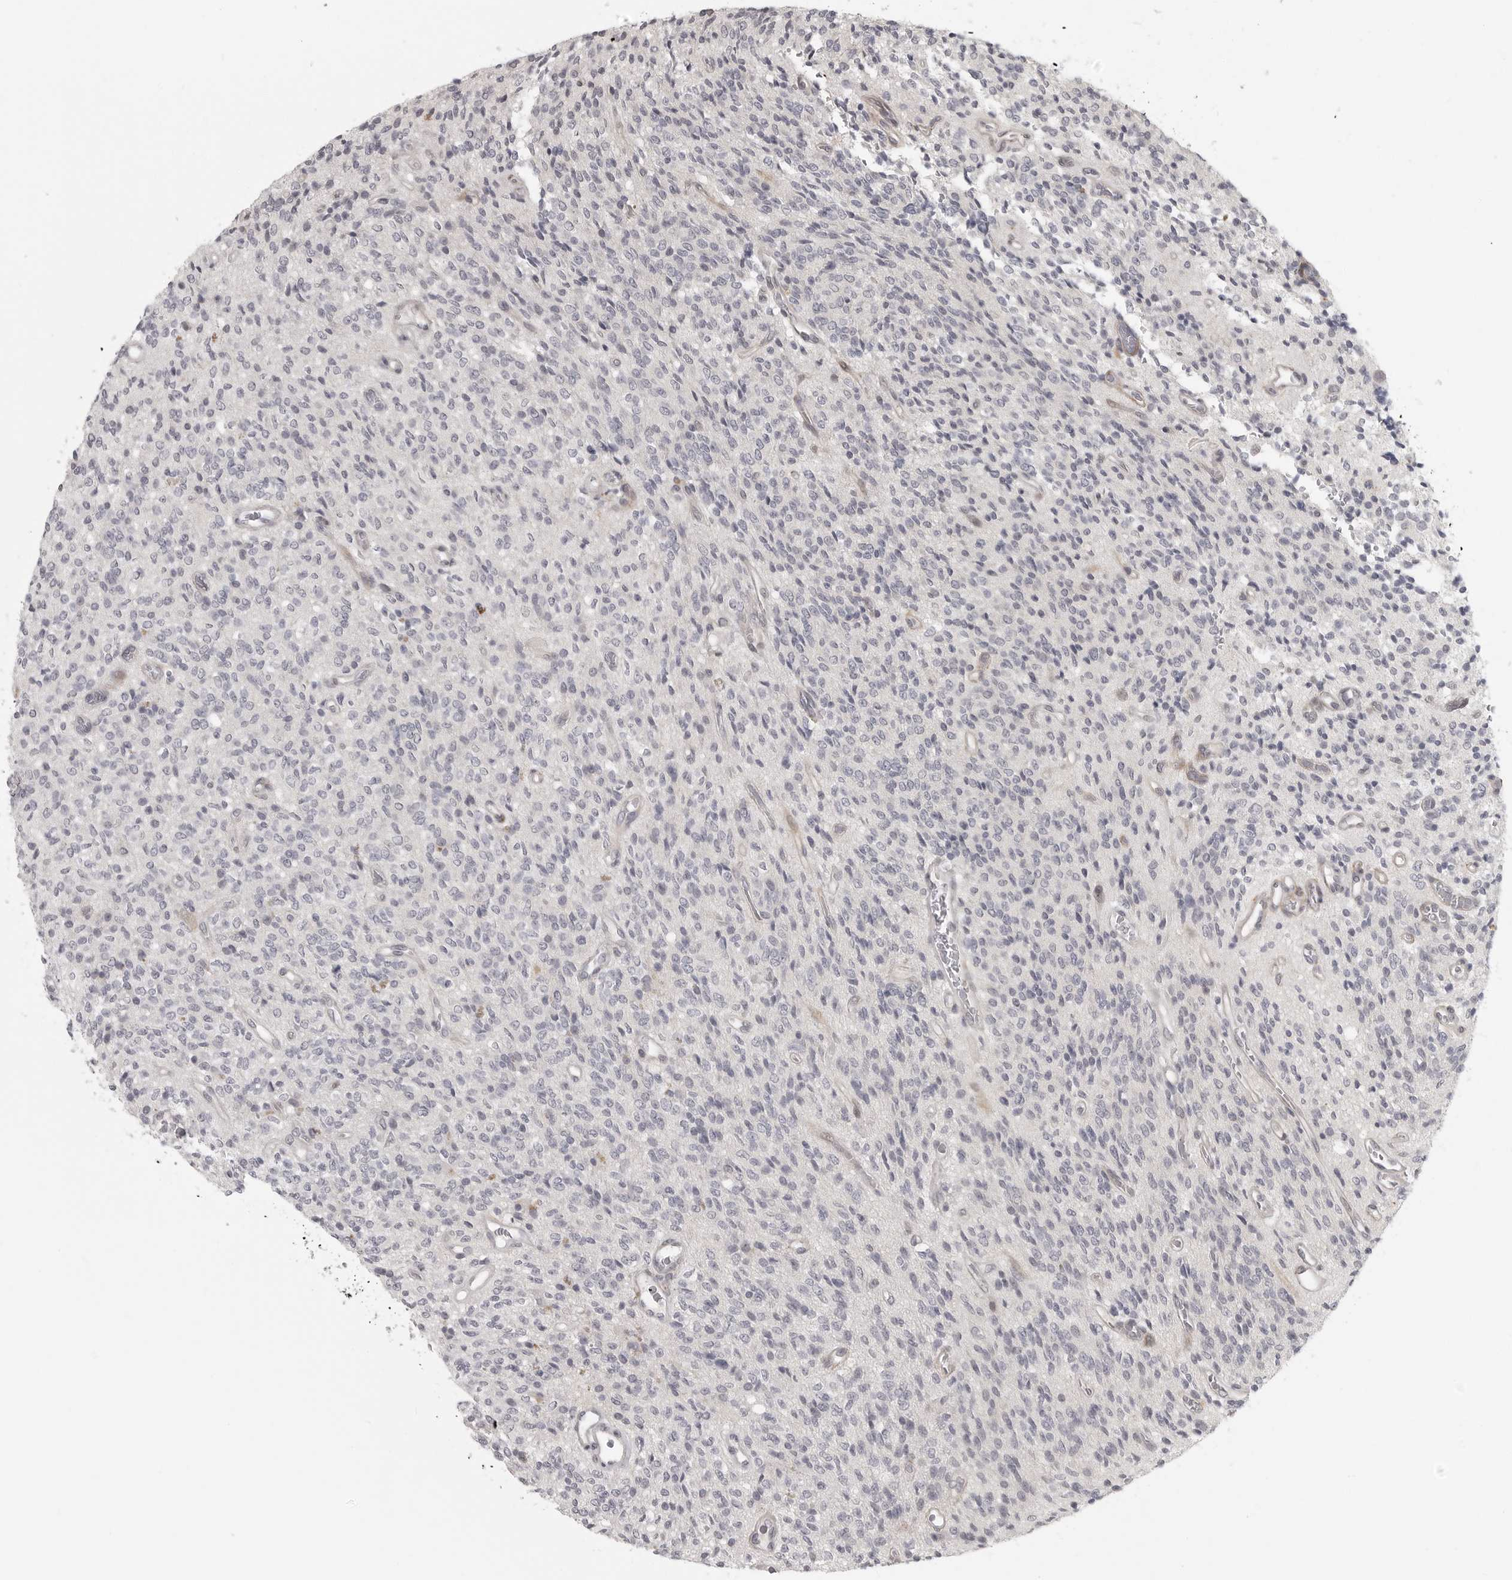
{"staining": {"intensity": "negative", "quantity": "none", "location": "none"}, "tissue": "glioma", "cell_type": "Tumor cells", "image_type": "cancer", "snomed": [{"axis": "morphology", "description": "Glioma, malignant, High grade"}, {"axis": "topography", "description": "Brain"}], "caption": "Tumor cells show no significant expression in high-grade glioma (malignant).", "gene": "UROD", "patient": {"sex": "male", "age": 34}}